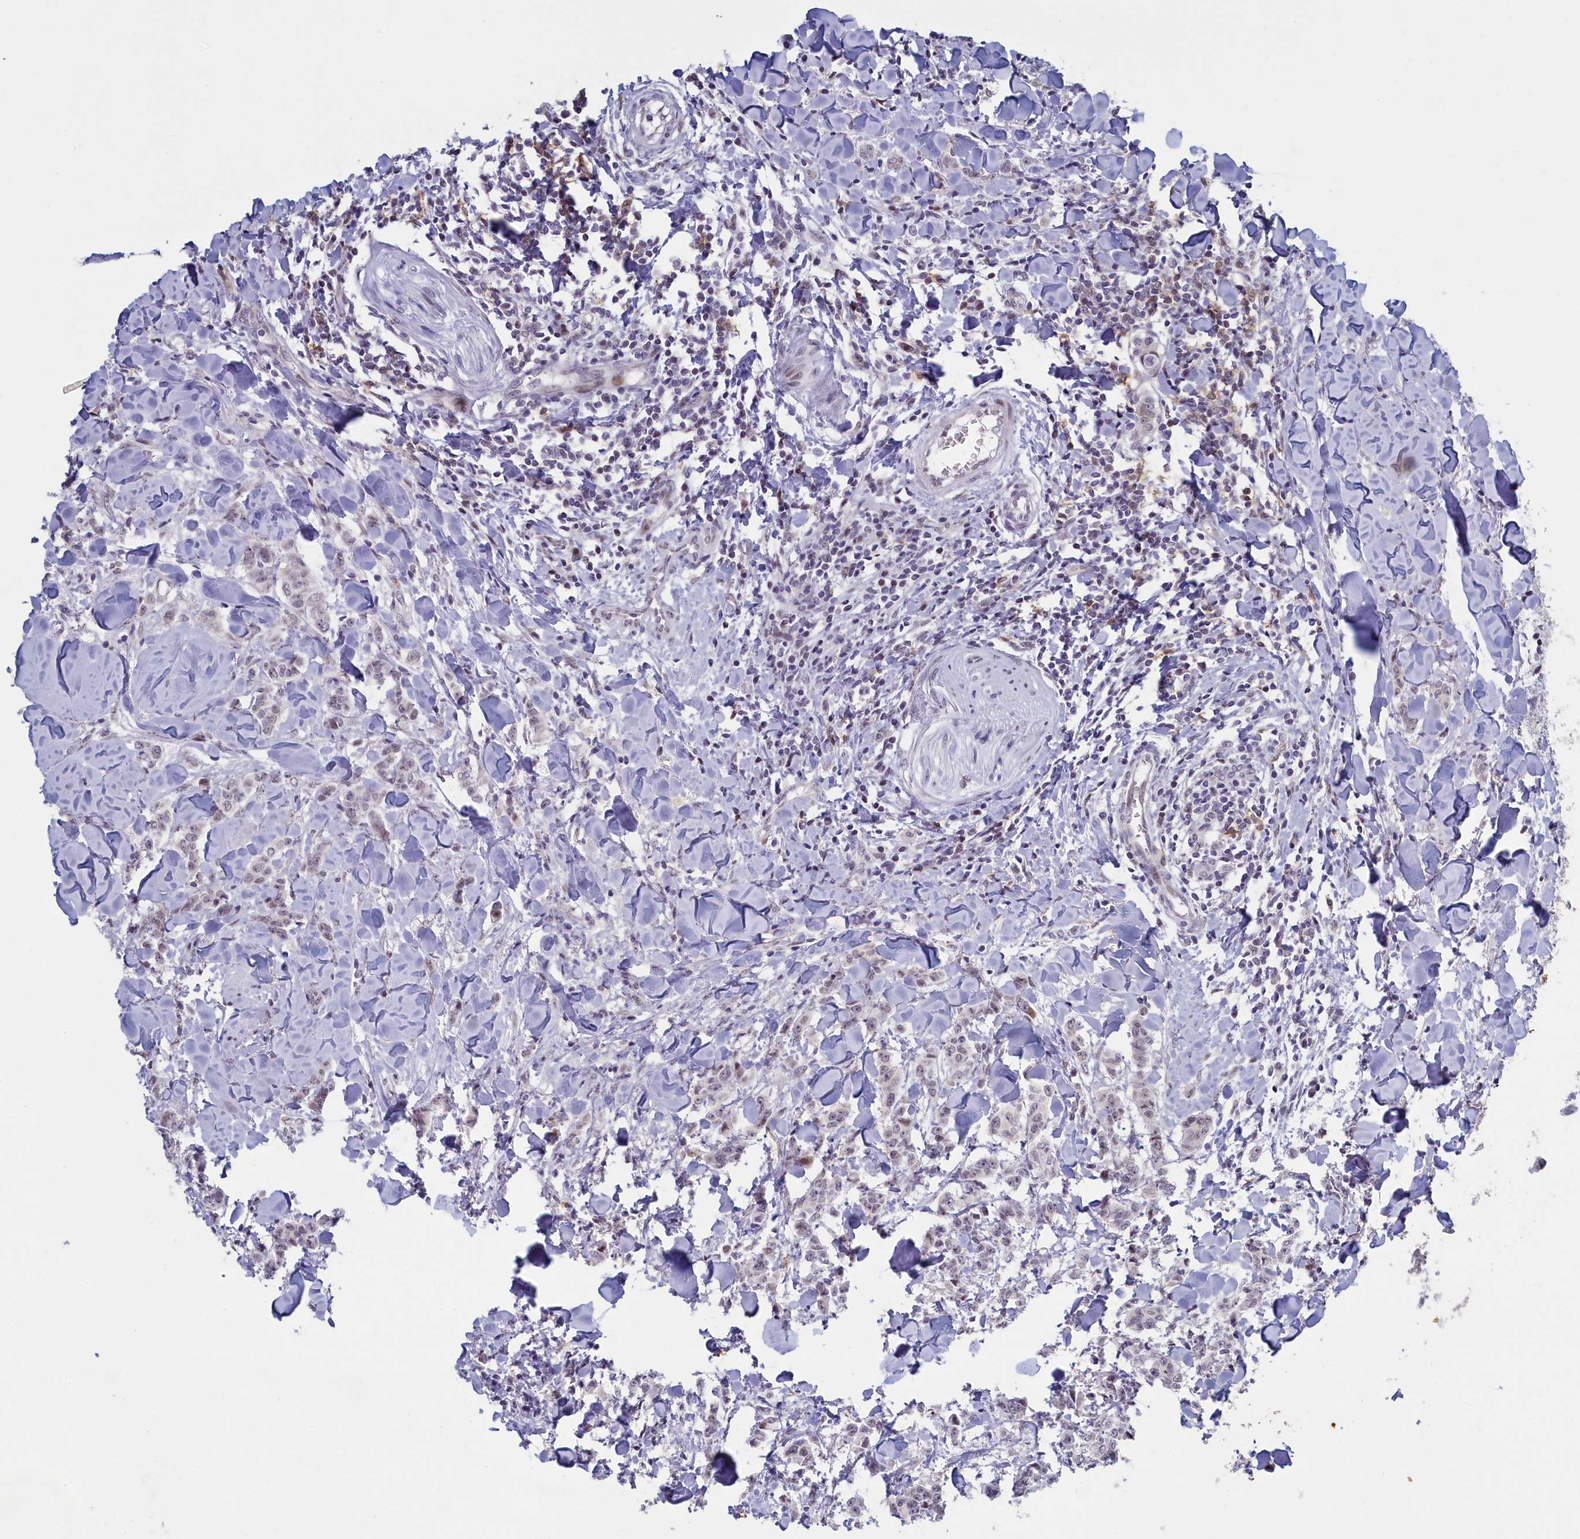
{"staining": {"intensity": "moderate", "quantity": "<25%", "location": "nuclear"}, "tissue": "breast cancer", "cell_type": "Tumor cells", "image_type": "cancer", "snomed": [{"axis": "morphology", "description": "Duct carcinoma"}, {"axis": "topography", "description": "Breast"}], "caption": "A micrograph of infiltrating ductal carcinoma (breast) stained for a protein displays moderate nuclear brown staining in tumor cells. (Brightfield microscopy of DAB IHC at high magnification).", "gene": "ATF7IP2", "patient": {"sex": "female", "age": 40}}